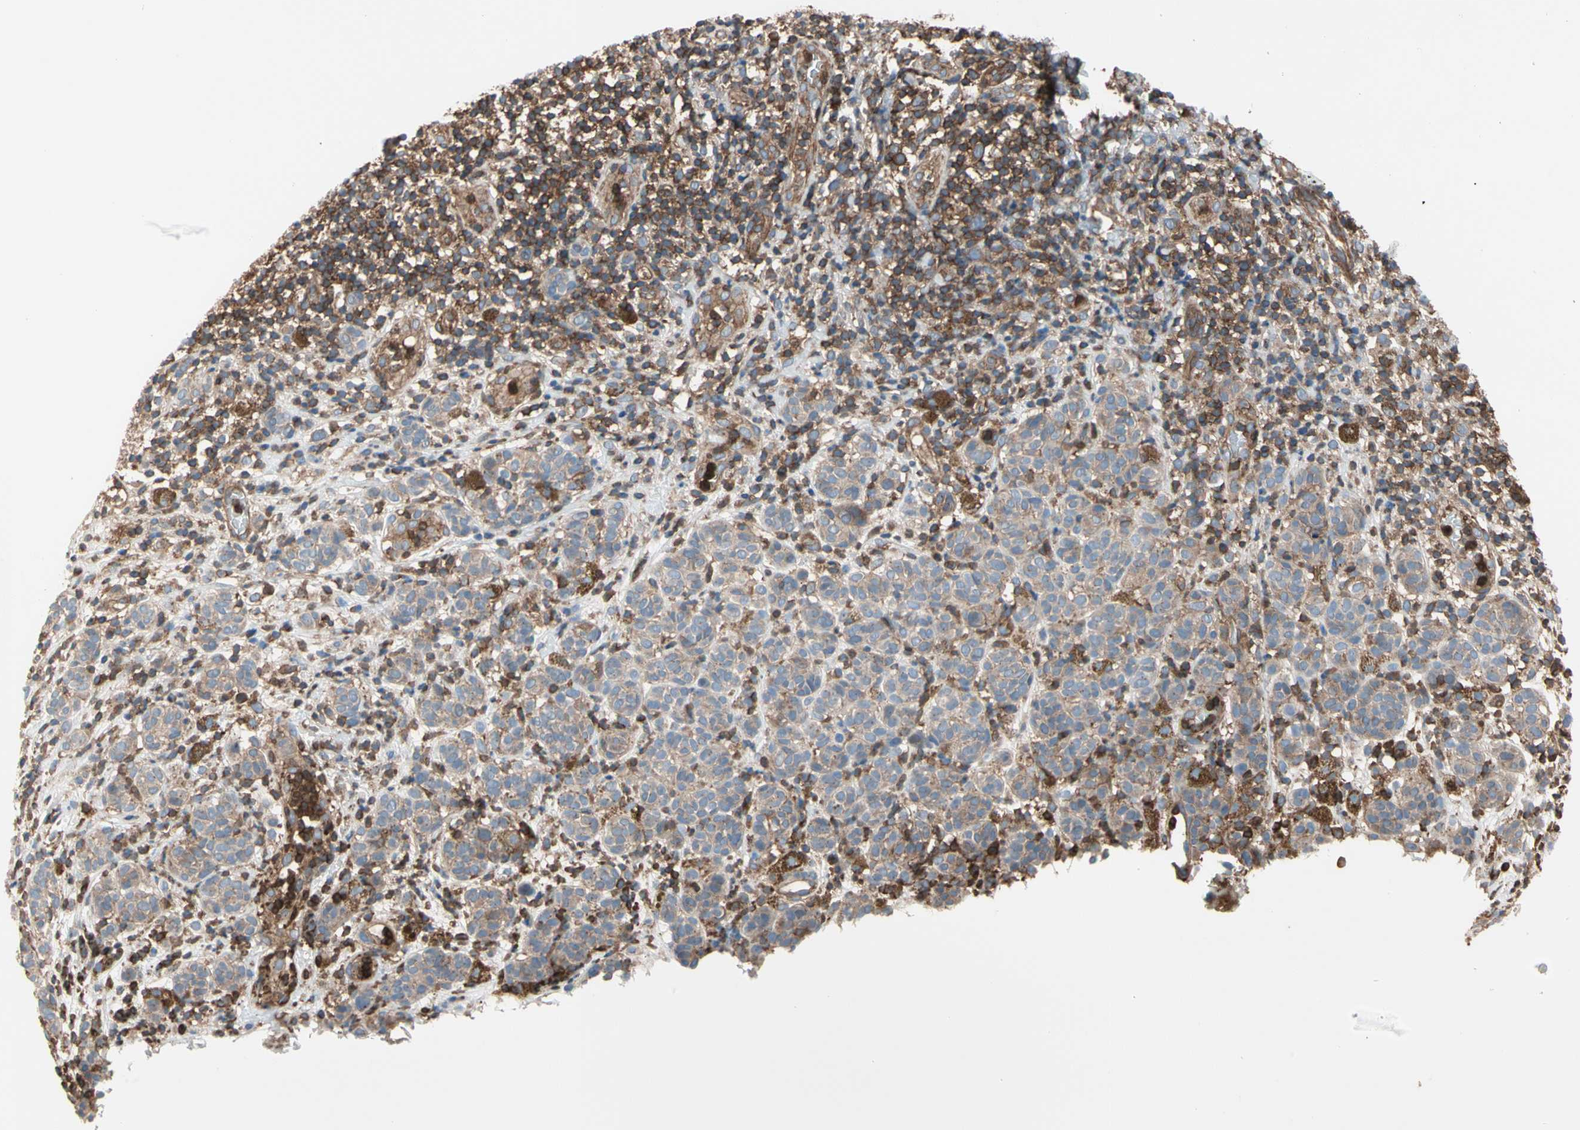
{"staining": {"intensity": "weak", "quantity": "25%-75%", "location": "cytoplasmic/membranous"}, "tissue": "melanoma", "cell_type": "Tumor cells", "image_type": "cancer", "snomed": [{"axis": "morphology", "description": "Malignant melanoma, NOS"}, {"axis": "topography", "description": "Skin"}], "caption": "Protein expression analysis of human melanoma reveals weak cytoplasmic/membranous expression in about 25%-75% of tumor cells.", "gene": "ROCK1", "patient": {"sex": "male", "age": 64}}